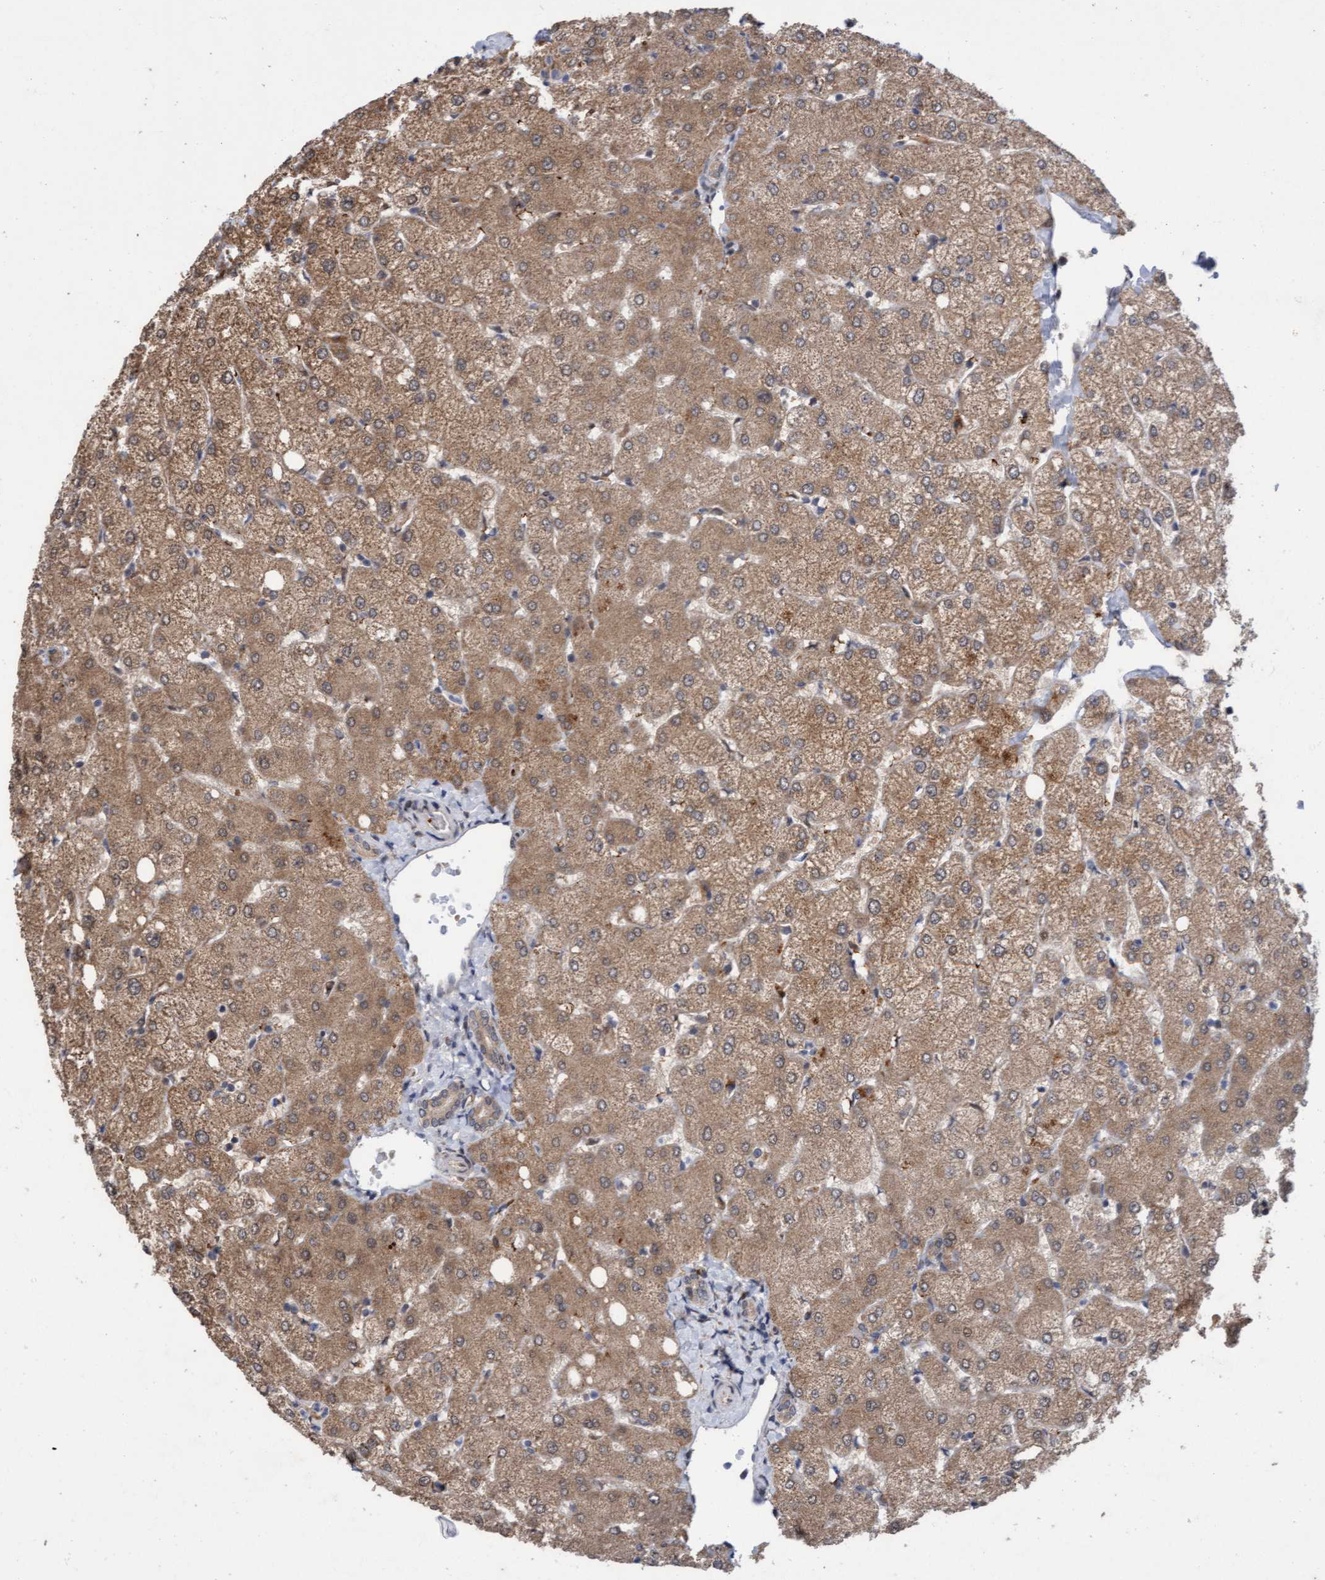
{"staining": {"intensity": "moderate", "quantity": ">75%", "location": "cytoplasmic/membranous"}, "tissue": "liver", "cell_type": "Cholangiocytes", "image_type": "normal", "snomed": [{"axis": "morphology", "description": "Normal tissue, NOS"}, {"axis": "topography", "description": "Liver"}], "caption": "Cholangiocytes show medium levels of moderate cytoplasmic/membranous staining in approximately >75% of cells in benign liver.", "gene": "TANC2", "patient": {"sex": "female", "age": 54}}